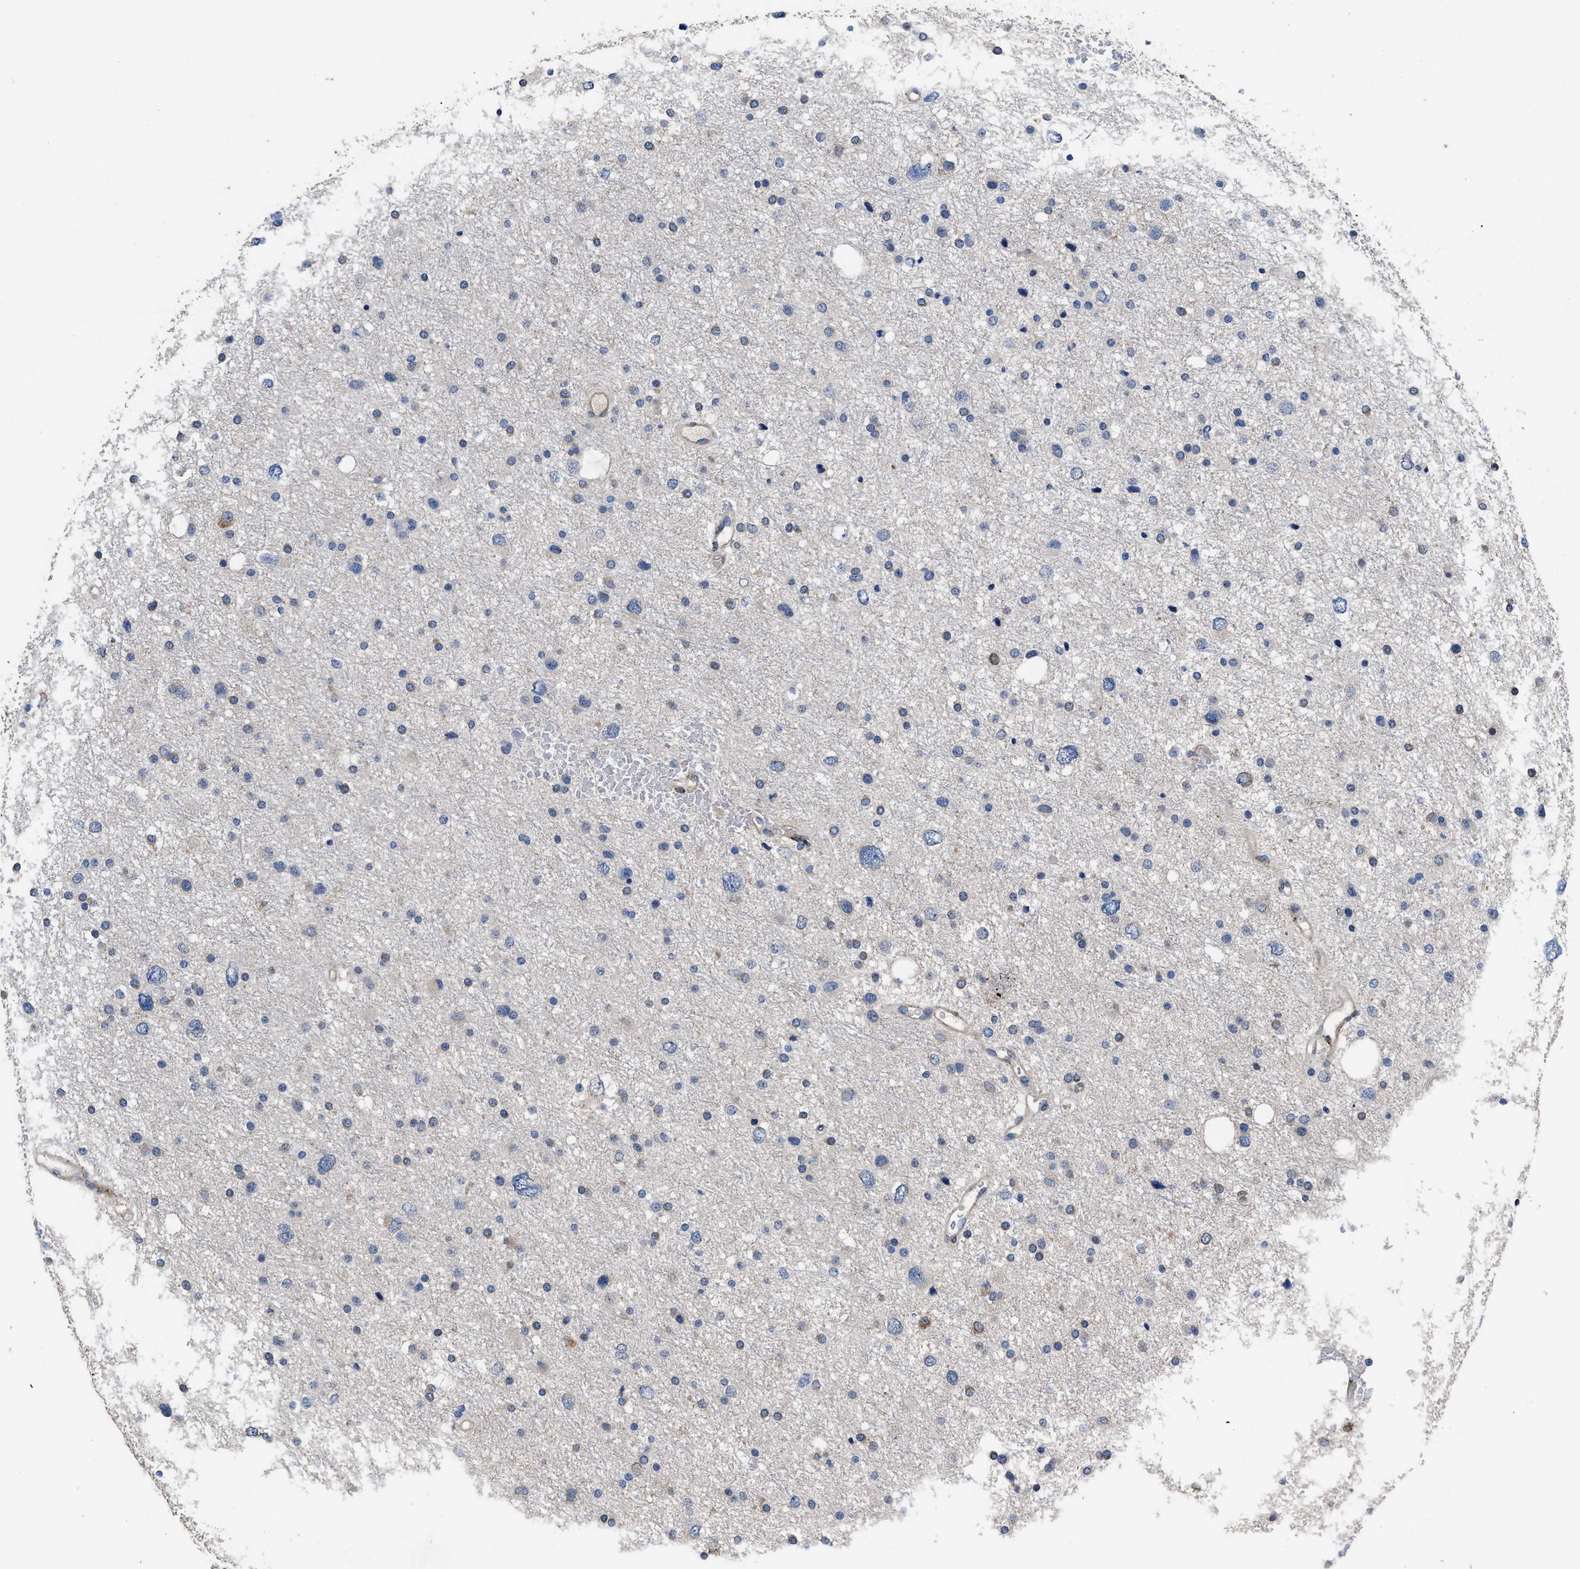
{"staining": {"intensity": "negative", "quantity": "none", "location": "none"}, "tissue": "glioma", "cell_type": "Tumor cells", "image_type": "cancer", "snomed": [{"axis": "morphology", "description": "Glioma, malignant, Low grade"}, {"axis": "topography", "description": "Brain"}], "caption": "DAB immunohistochemical staining of glioma reveals no significant positivity in tumor cells. The staining was performed using DAB (3,3'-diaminobenzidine) to visualize the protein expression in brown, while the nuclei were stained in blue with hematoxylin (Magnification: 20x).", "gene": "SQLE", "patient": {"sex": "female", "age": 37}}